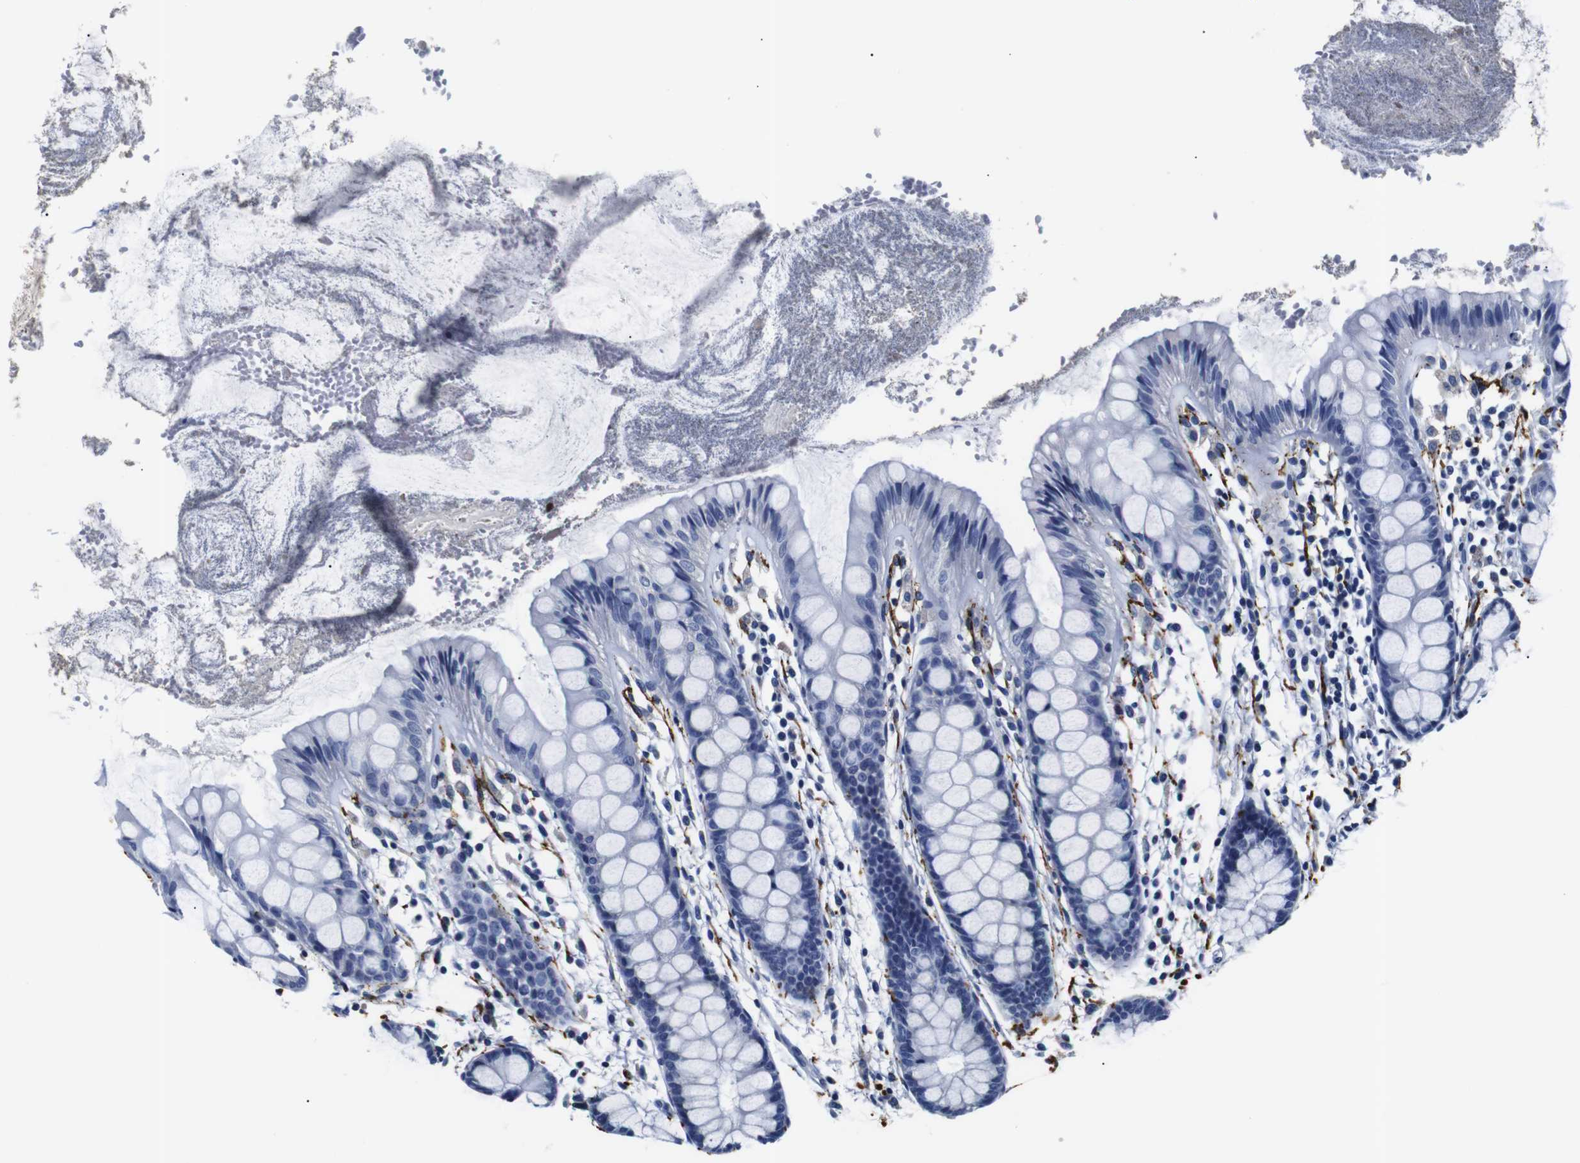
{"staining": {"intensity": "negative", "quantity": "none", "location": "none"}, "tissue": "rectum", "cell_type": "Glandular cells", "image_type": "normal", "snomed": [{"axis": "morphology", "description": "Normal tissue, NOS"}, {"axis": "topography", "description": "Rectum"}], "caption": "Immunohistochemistry histopathology image of normal rectum: human rectum stained with DAB demonstrates no significant protein staining in glandular cells.", "gene": "GAP43", "patient": {"sex": "female", "age": 66}}